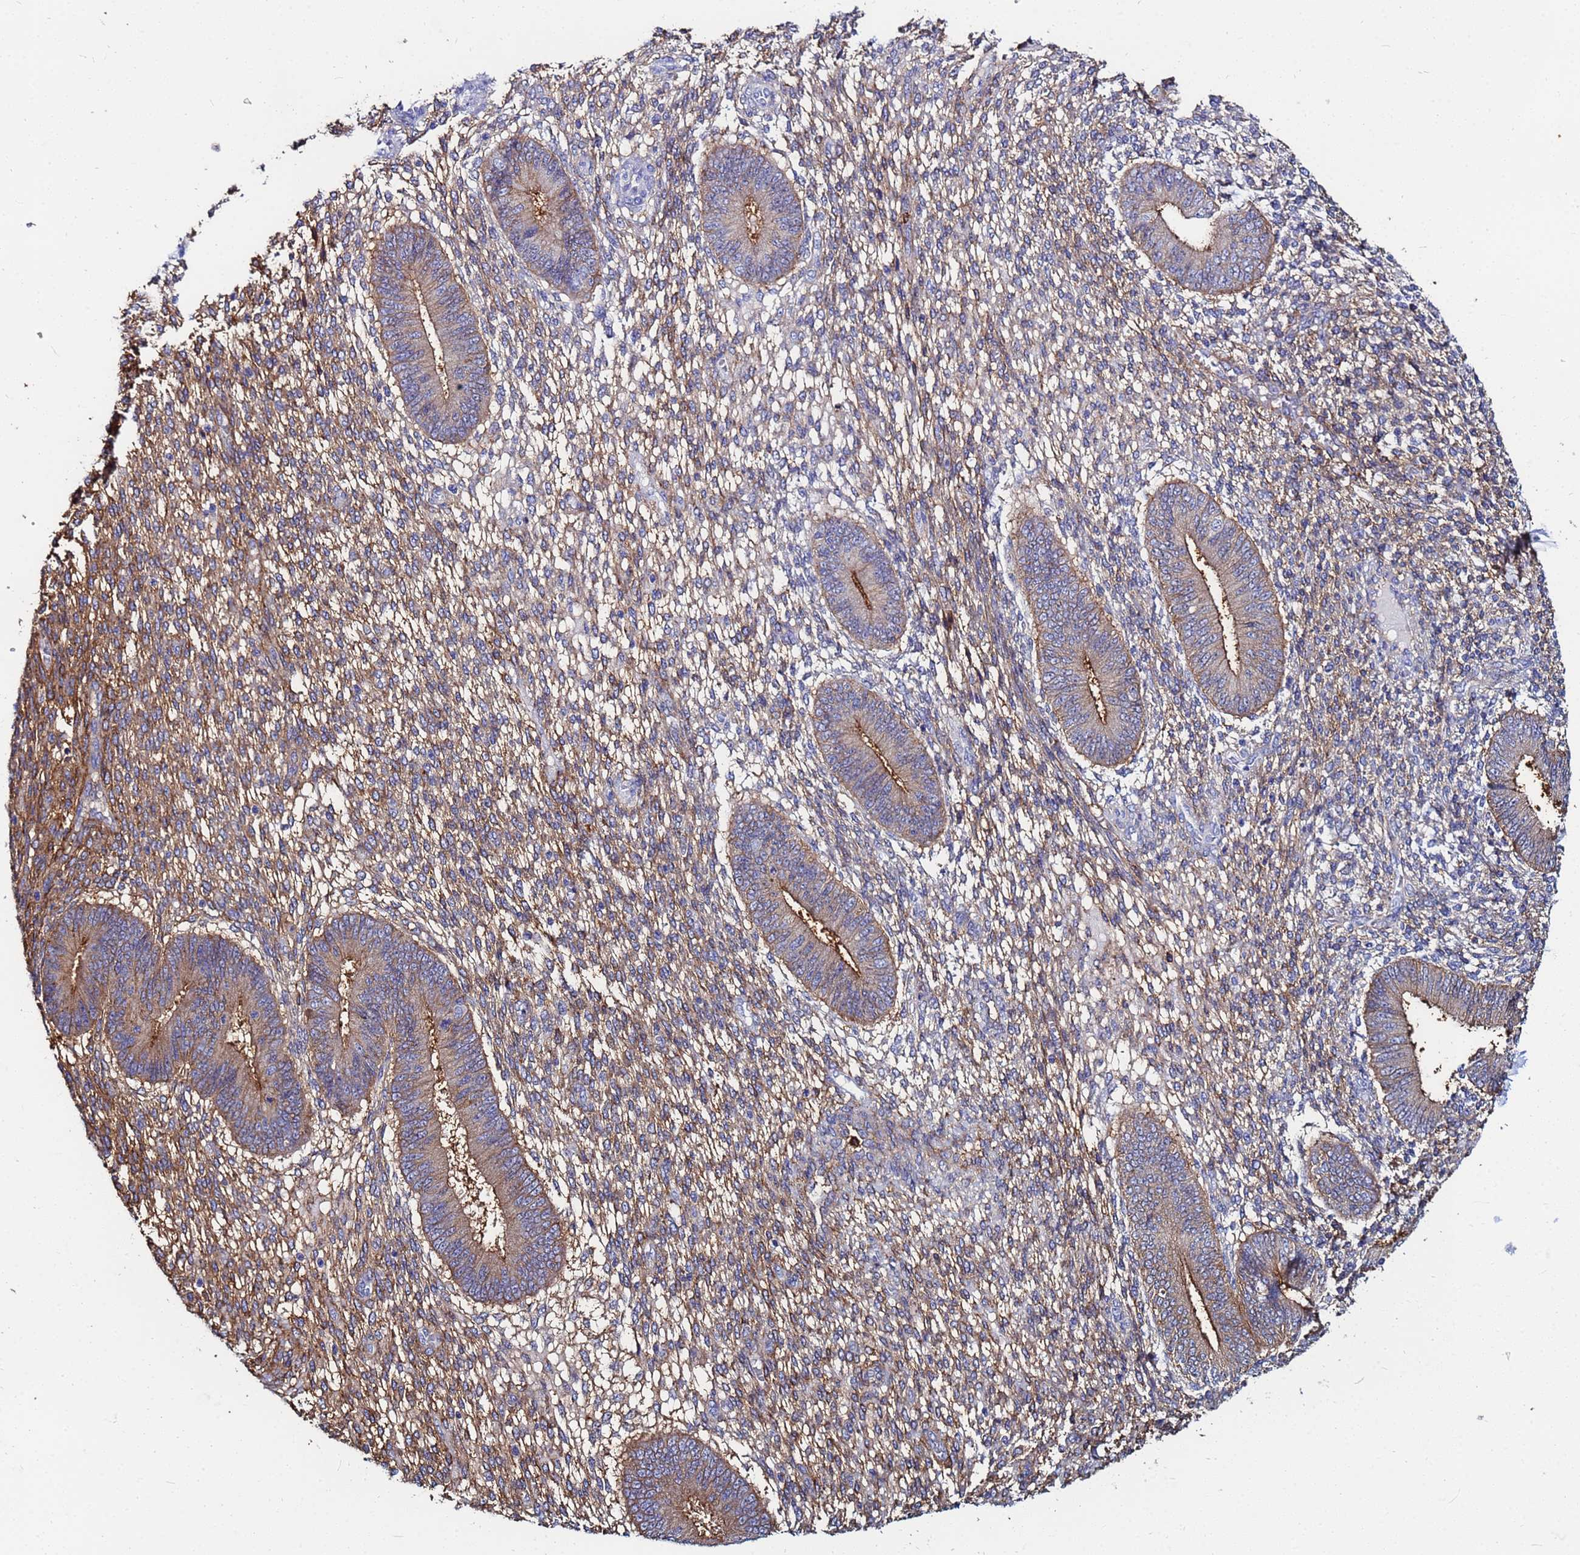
{"staining": {"intensity": "weak", "quantity": ">75%", "location": "cytoplasmic/membranous"}, "tissue": "endometrium", "cell_type": "Cells in endometrial stroma", "image_type": "normal", "snomed": [{"axis": "morphology", "description": "Normal tissue, NOS"}, {"axis": "topography", "description": "Endometrium"}], "caption": "Approximately >75% of cells in endometrial stroma in unremarkable human endometrium exhibit weak cytoplasmic/membranous protein expression as visualized by brown immunohistochemical staining.", "gene": "BASP1", "patient": {"sex": "female", "age": 49}}